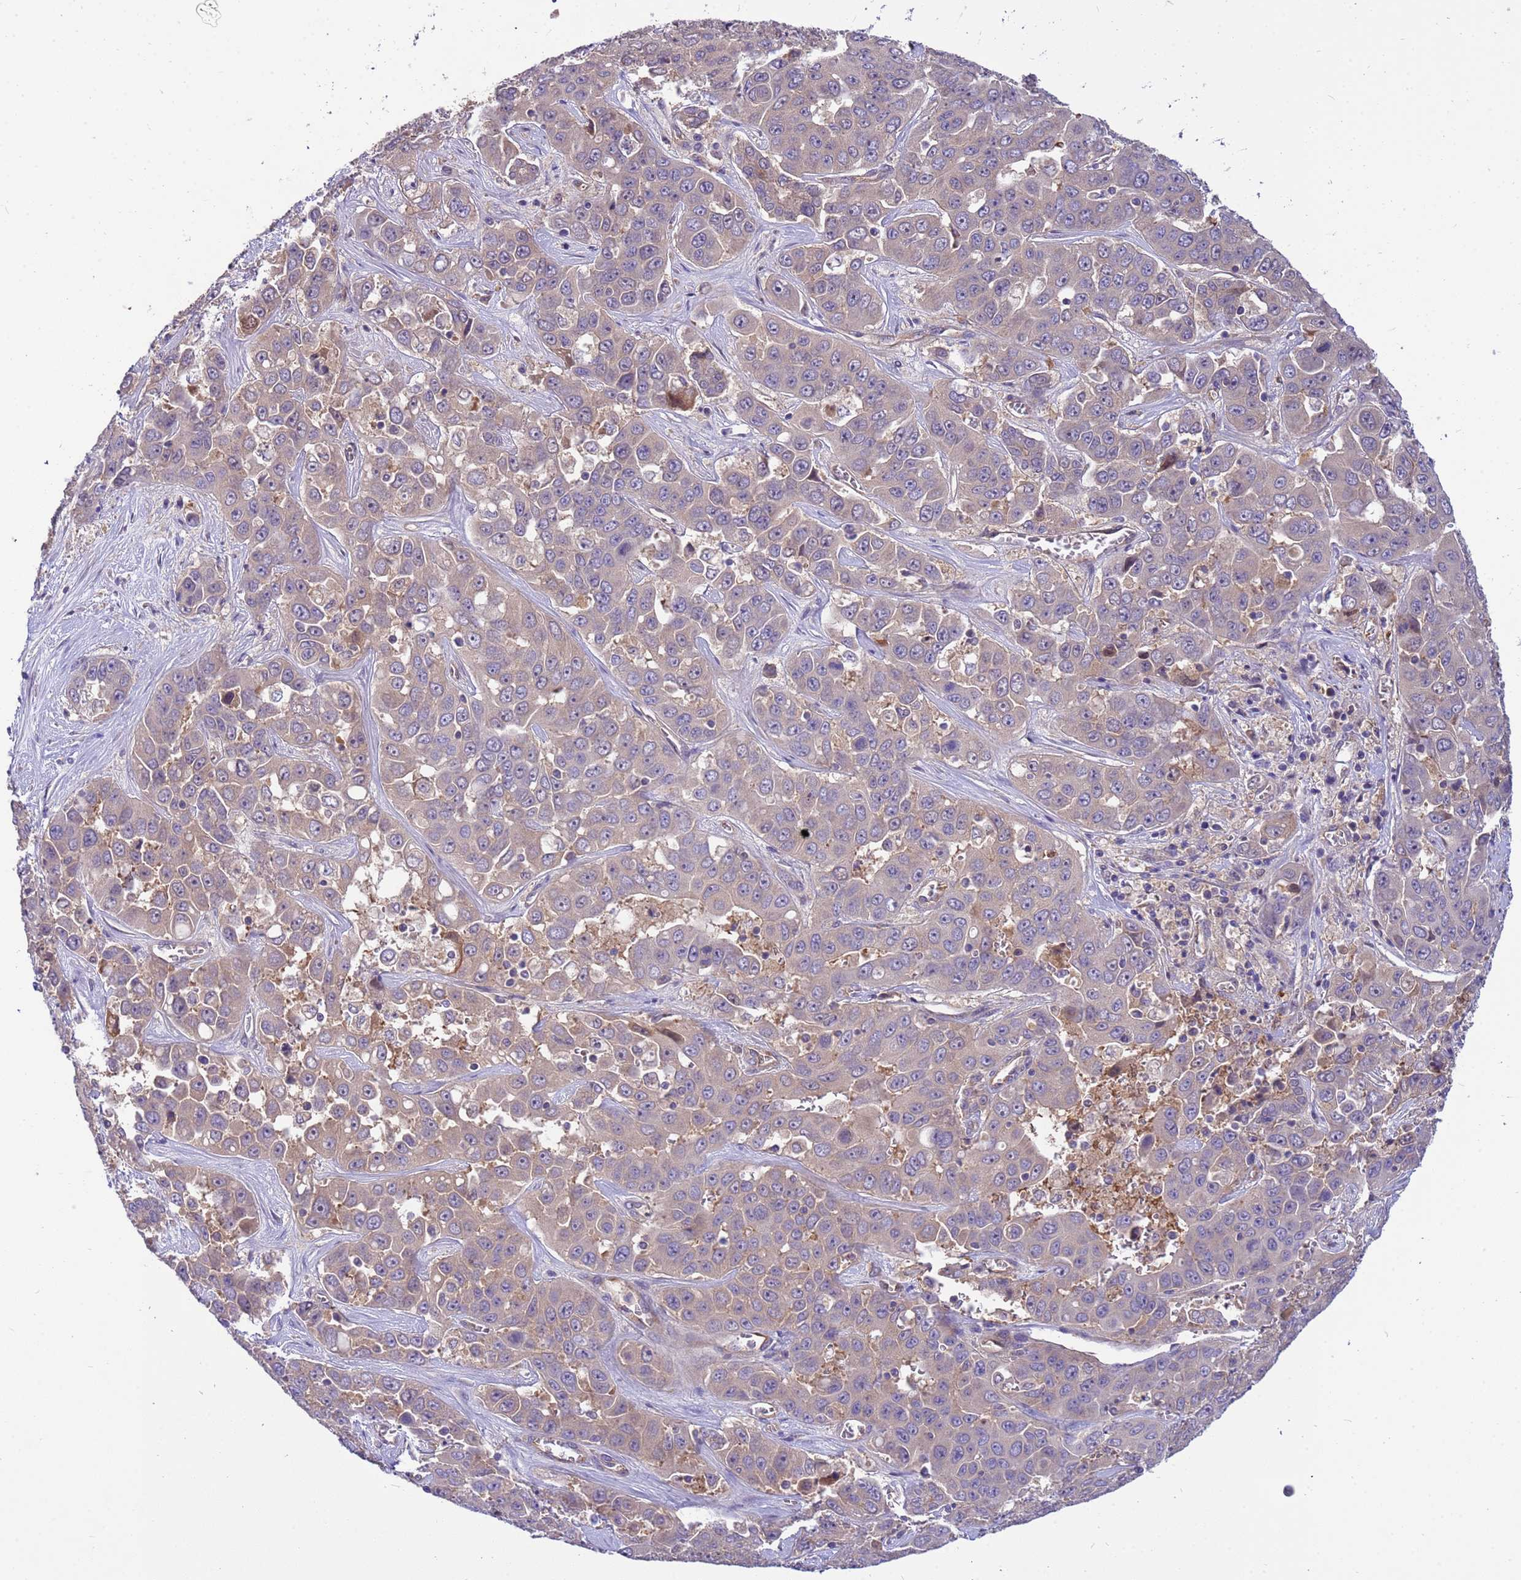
{"staining": {"intensity": "negative", "quantity": "none", "location": "none"}, "tissue": "liver cancer", "cell_type": "Tumor cells", "image_type": "cancer", "snomed": [{"axis": "morphology", "description": "Cholangiocarcinoma"}, {"axis": "topography", "description": "Liver"}], "caption": "High magnification brightfield microscopy of liver cholangiocarcinoma stained with DAB (3,3'-diaminobenzidine) (brown) and counterstained with hematoxylin (blue): tumor cells show no significant positivity.", "gene": "PPP2CB", "patient": {"sex": "female", "age": 52}}